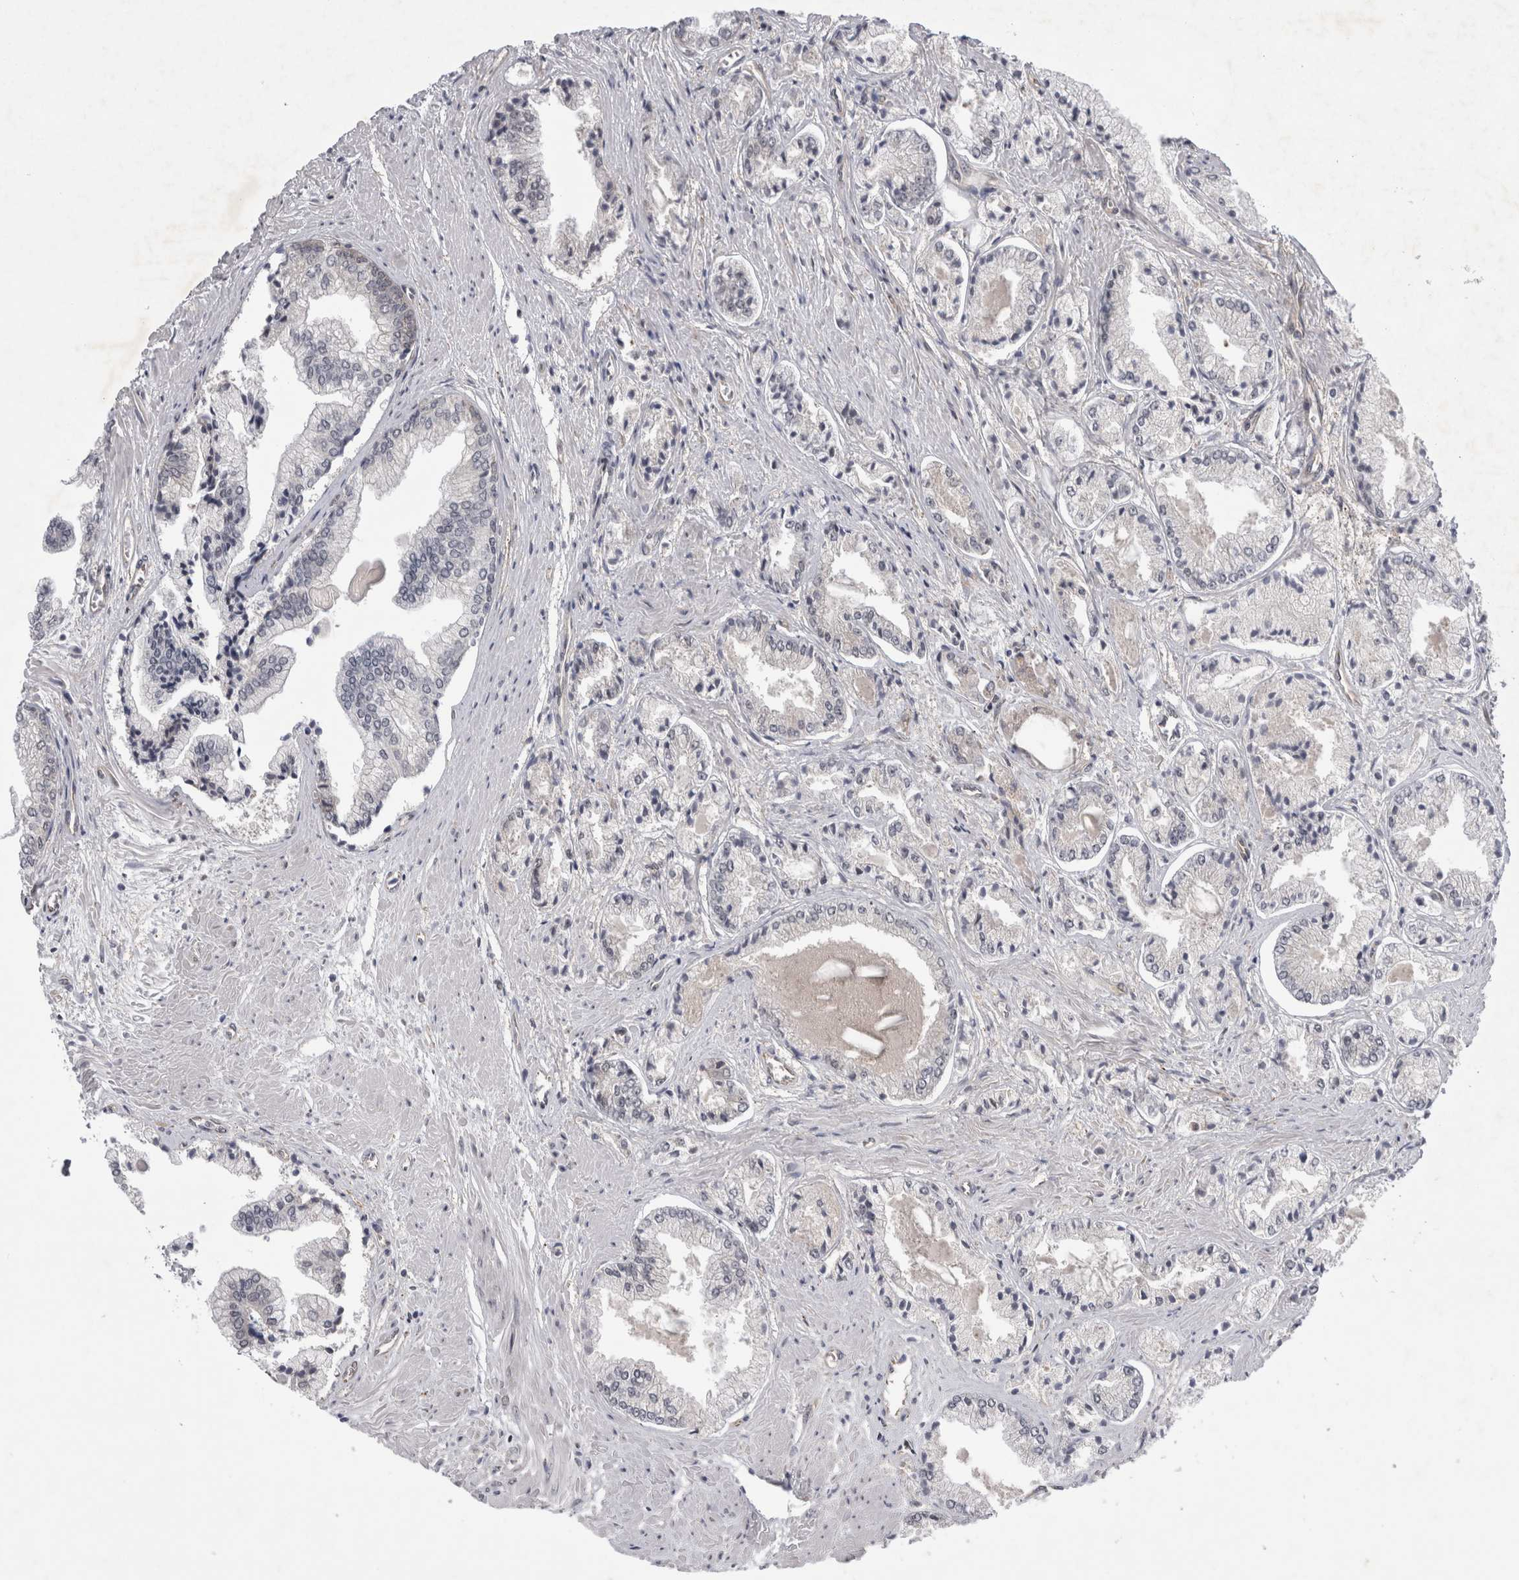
{"staining": {"intensity": "negative", "quantity": "none", "location": "none"}, "tissue": "prostate cancer", "cell_type": "Tumor cells", "image_type": "cancer", "snomed": [{"axis": "morphology", "description": "Adenocarcinoma, Low grade"}, {"axis": "topography", "description": "Prostate"}], "caption": "An immunohistochemistry micrograph of prostate cancer (adenocarcinoma (low-grade)) is shown. There is no staining in tumor cells of prostate cancer (adenocarcinoma (low-grade)).", "gene": "PARP11", "patient": {"sex": "male", "age": 52}}